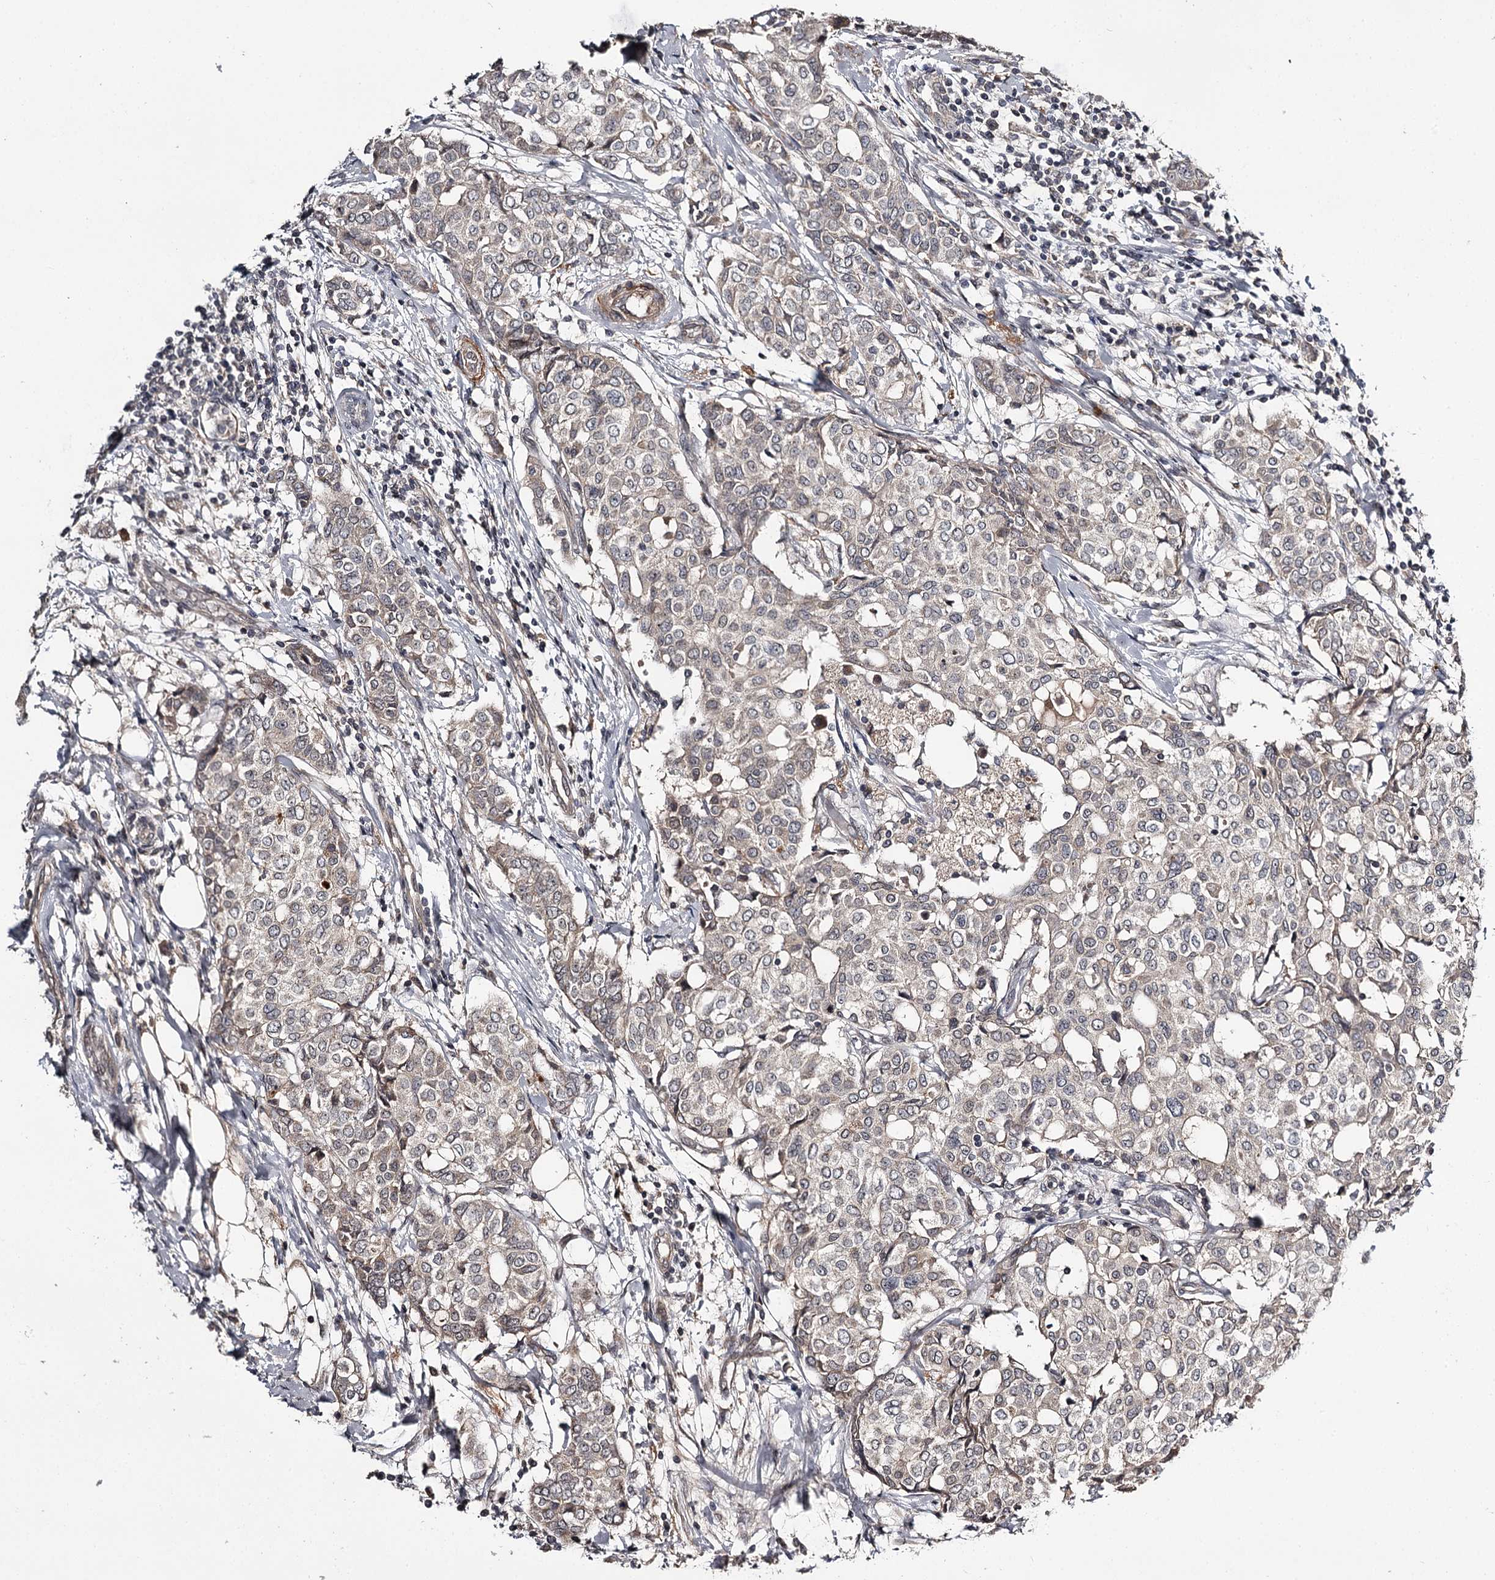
{"staining": {"intensity": "weak", "quantity": "25%-75%", "location": "cytoplasmic/membranous"}, "tissue": "breast cancer", "cell_type": "Tumor cells", "image_type": "cancer", "snomed": [{"axis": "morphology", "description": "Lobular carcinoma"}, {"axis": "topography", "description": "Breast"}], "caption": "Protein expression analysis of lobular carcinoma (breast) demonstrates weak cytoplasmic/membranous staining in approximately 25%-75% of tumor cells. (brown staining indicates protein expression, while blue staining denotes nuclei).", "gene": "CWF19L2", "patient": {"sex": "female", "age": 51}}